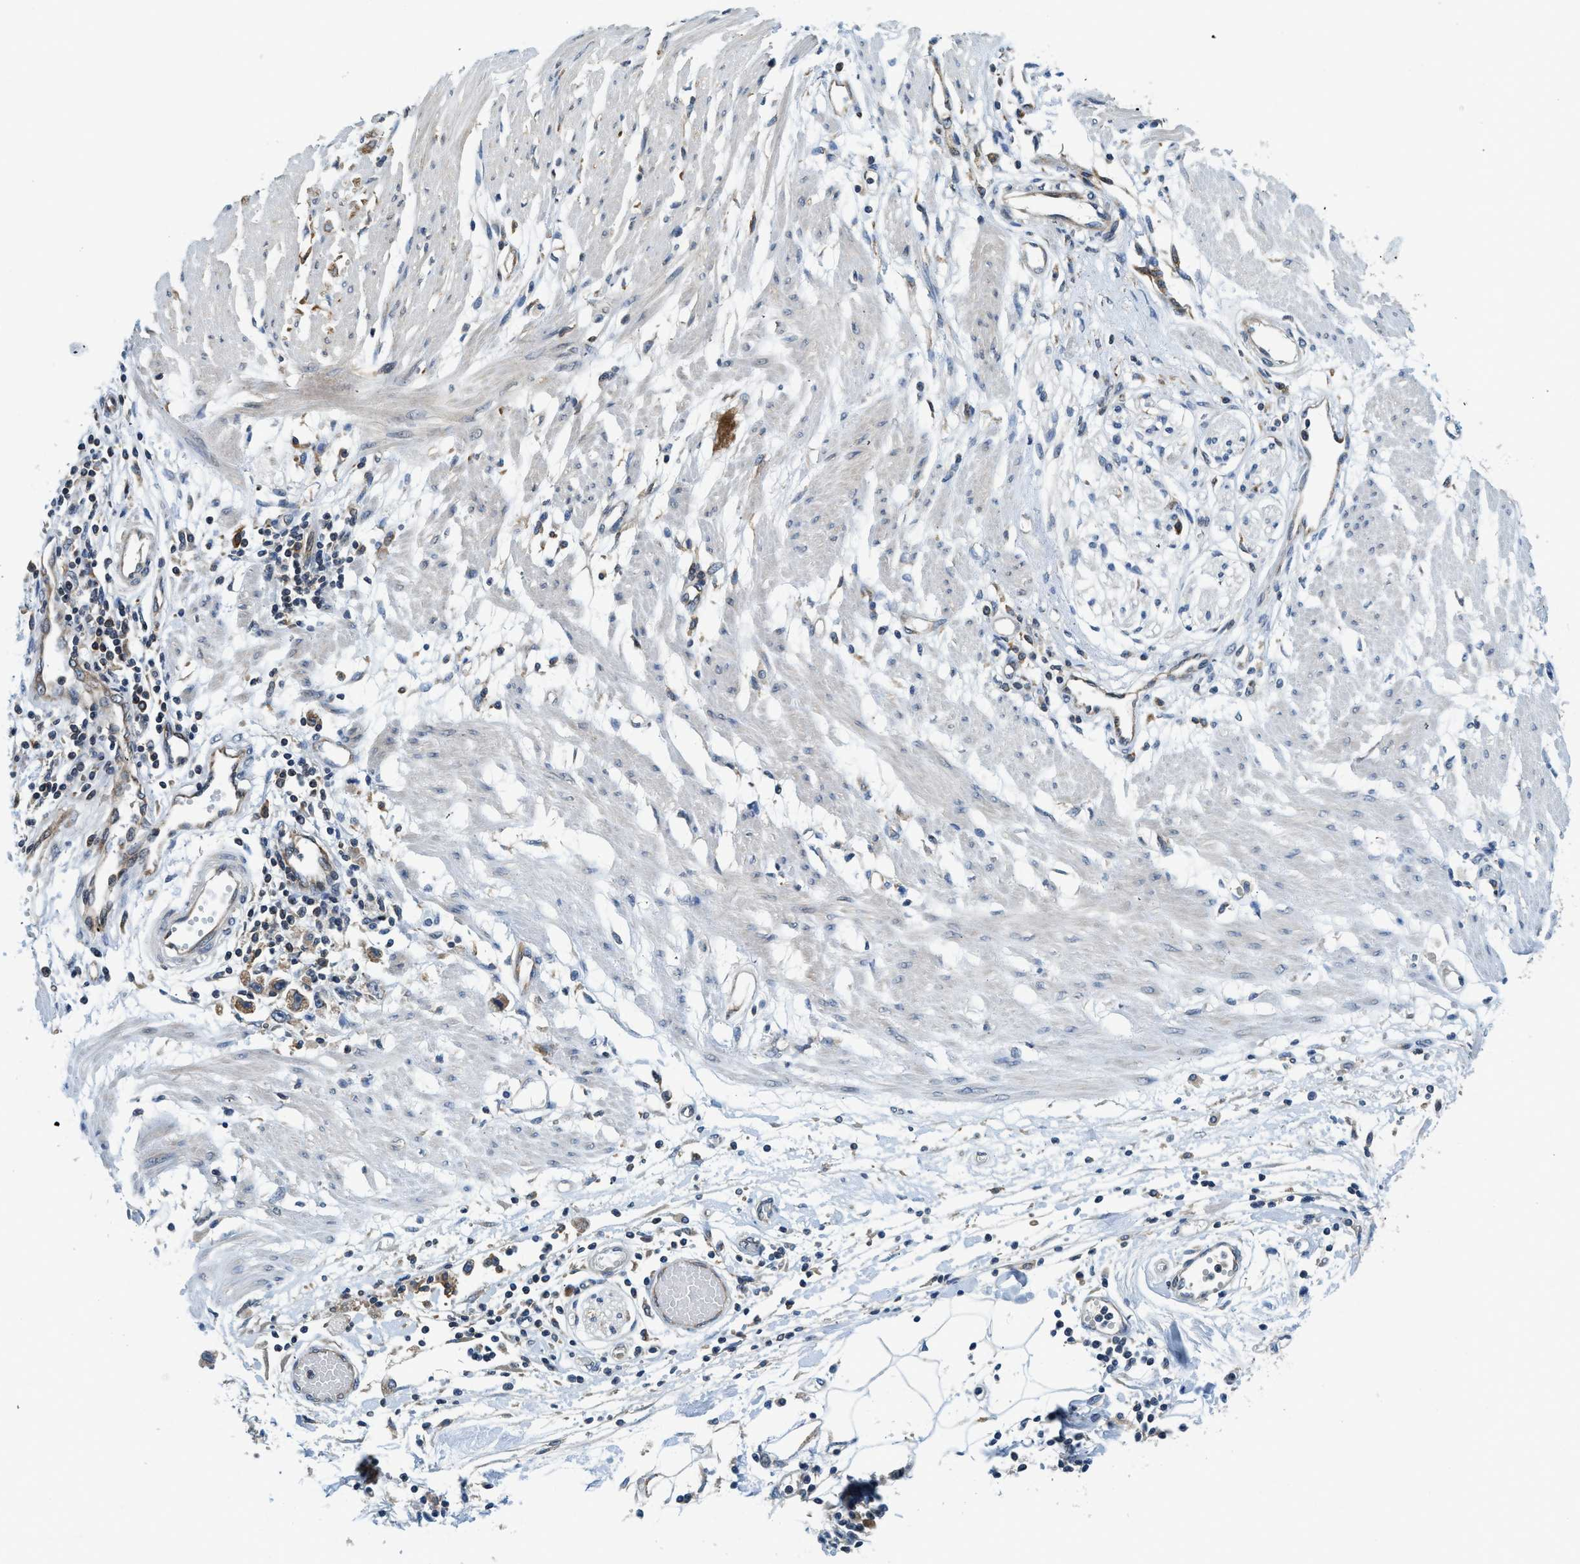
{"staining": {"intensity": "moderate", "quantity": ">75%", "location": "cytoplasmic/membranous"}, "tissue": "stomach cancer", "cell_type": "Tumor cells", "image_type": "cancer", "snomed": [{"axis": "morphology", "description": "Adenocarcinoma, NOS"}, {"axis": "topography", "description": "Stomach"}], "caption": "A medium amount of moderate cytoplasmic/membranous expression is appreciated in approximately >75% of tumor cells in stomach cancer (adenocarcinoma) tissue.", "gene": "BCAP31", "patient": {"sex": "female", "age": 59}}